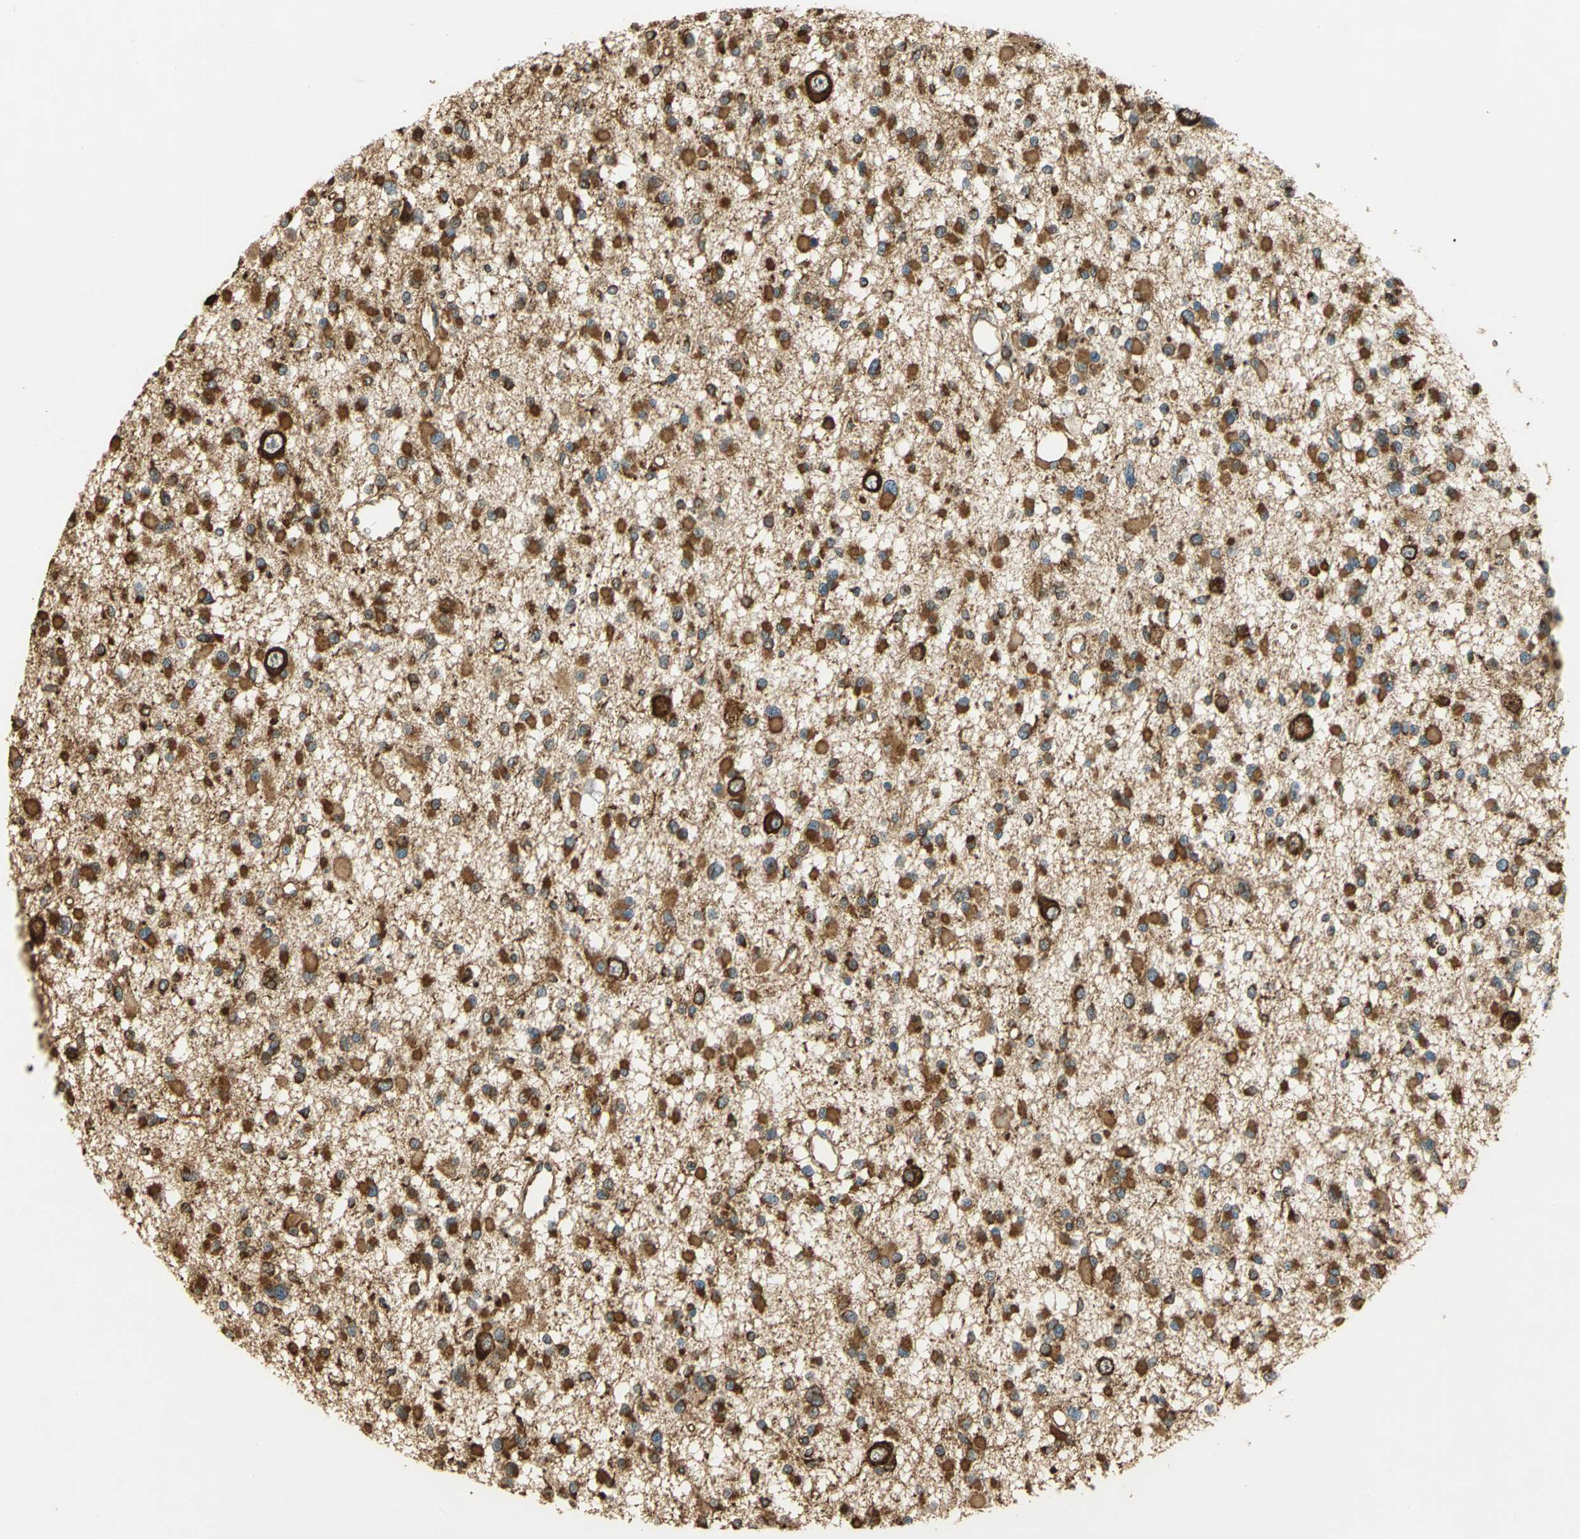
{"staining": {"intensity": "strong", "quantity": ">75%", "location": "cytoplasmic/membranous"}, "tissue": "glioma", "cell_type": "Tumor cells", "image_type": "cancer", "snomed": [{"axis": "morphology", "description": "Glioma, malignant, Low grade"}, {"axis": "topography", "description": "Brain"}], "caption": "A photomicrograph showing strong cytoplasmic/membranous staining in approximately >75% of tumor cells in glioma, as visualized by brown immunohistochemical staining.", "gene": "HSP90B1", "patient": {"sex": "female", "age": 22}}